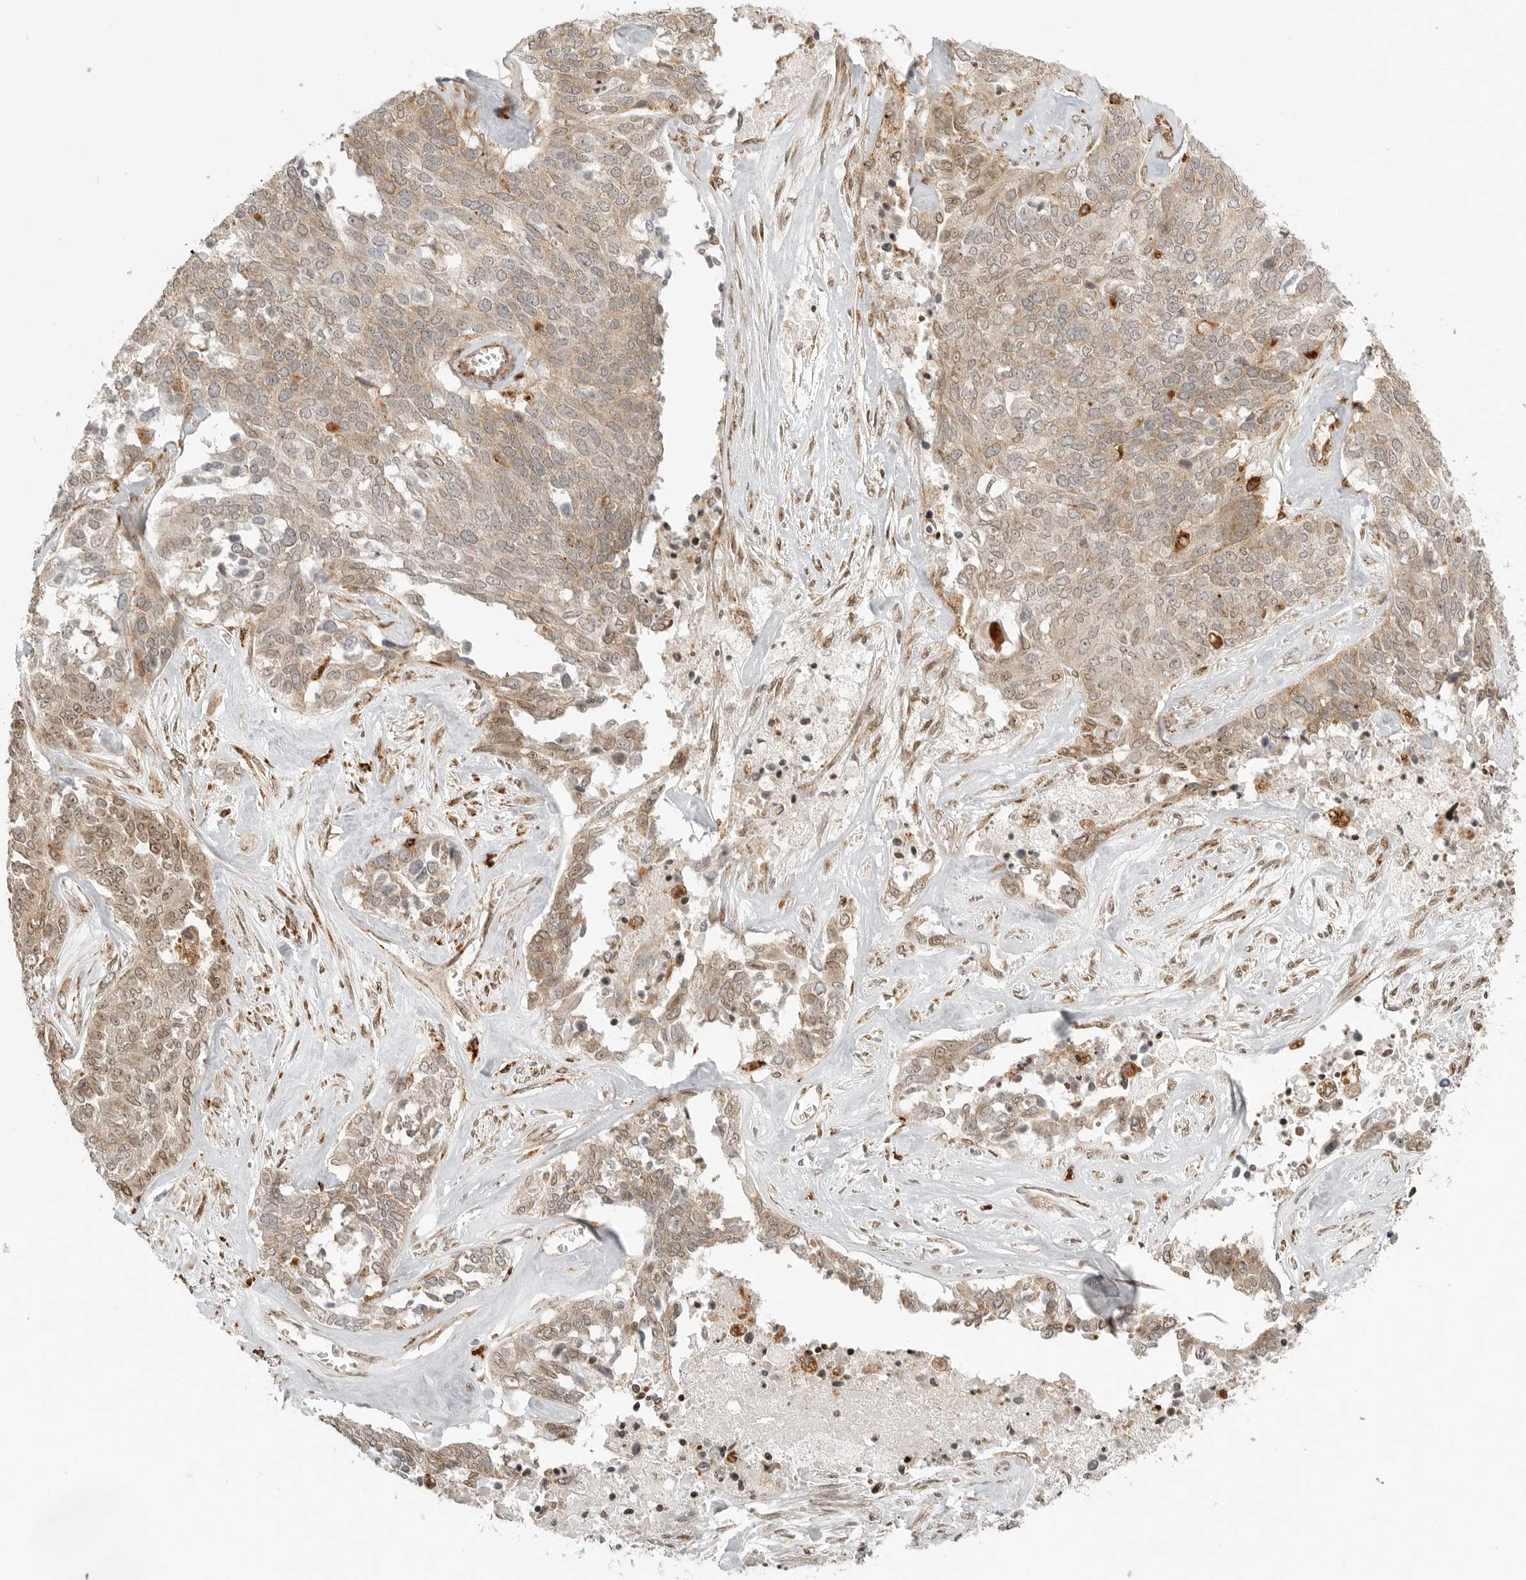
{"staining": {"intensity": "weak", "quantity": ">75%", "location": "cytoplasmic/membranous"}, "tissue": "ovarian cancer", "cell_type": "Tumor cells", "image_type": "cancer", "snomed": [{"axis": "morphology", "description": "Cystadenocarcinoma, serous, NOS"}, {"axis": "topography", "description": "Ovary"}], "caption": "An image showing weak cytoplasmic/membranous expression in approximately >75% of tumor cells in ovarian cancer, as visualized by brown immunohistochemical staining.", "gene": "IDUA", "patient": {"sex": "female", "age": 44}}